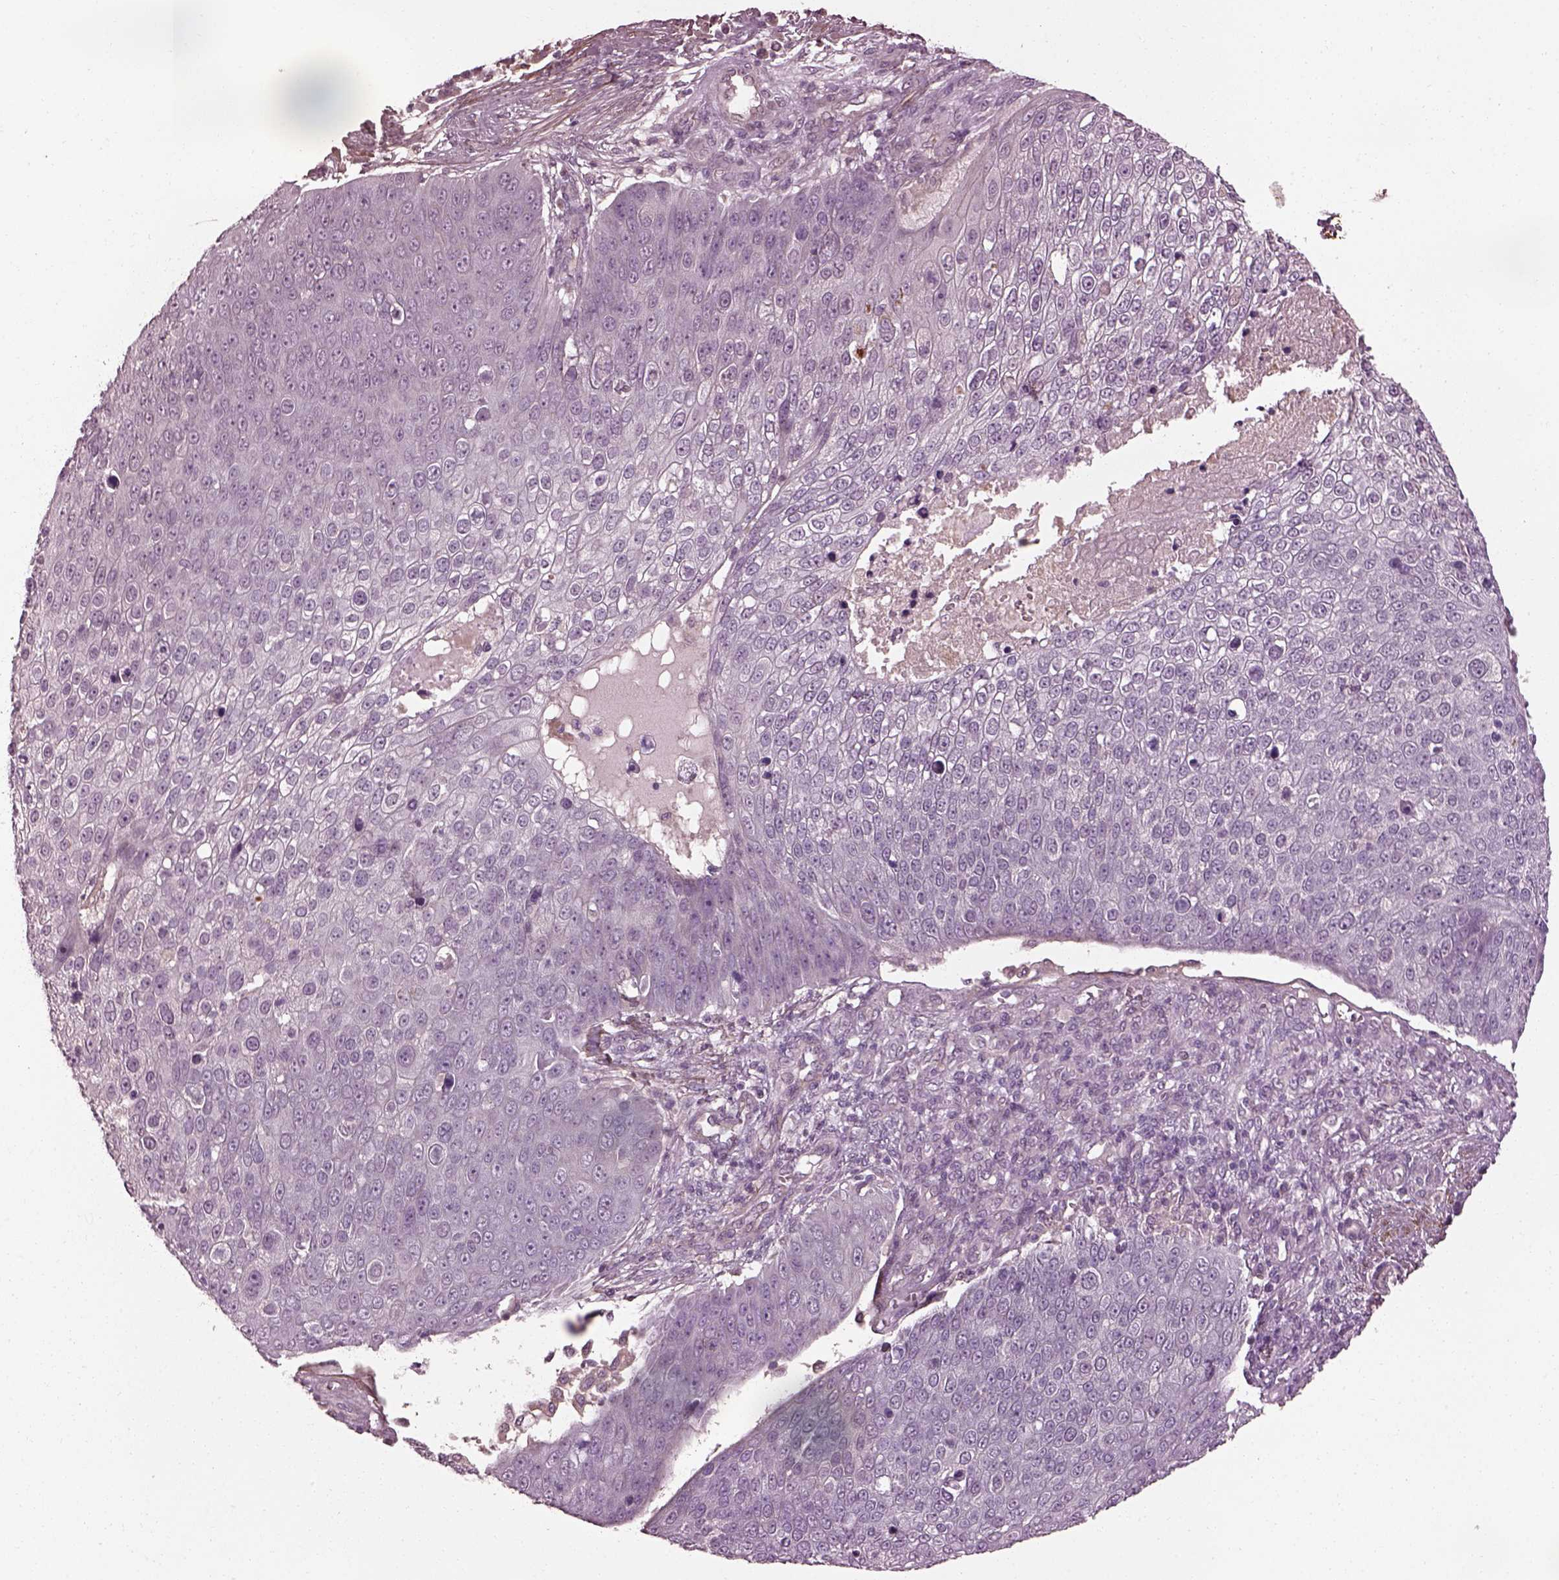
{"staining": {"intensity": "negative", "quantity": "none", "location": "none"}, "tissue": "skin cancer", "cell_type": "Tumor cells", "image_type": "cancer", "snomed": [{"axis": "morphology", "description": "Squamous cell carcinoma, NOS"}, {"axis": "topography", "description": "Skin"}], "caption": "Human squamous cell carcinoma (skin) stained for a protein using immunohistochemistry (IHC) demonstrates no positivity in tumor cells.", "gene": "EFEMP1", "patient": {"sex": "male", "age": 71}}